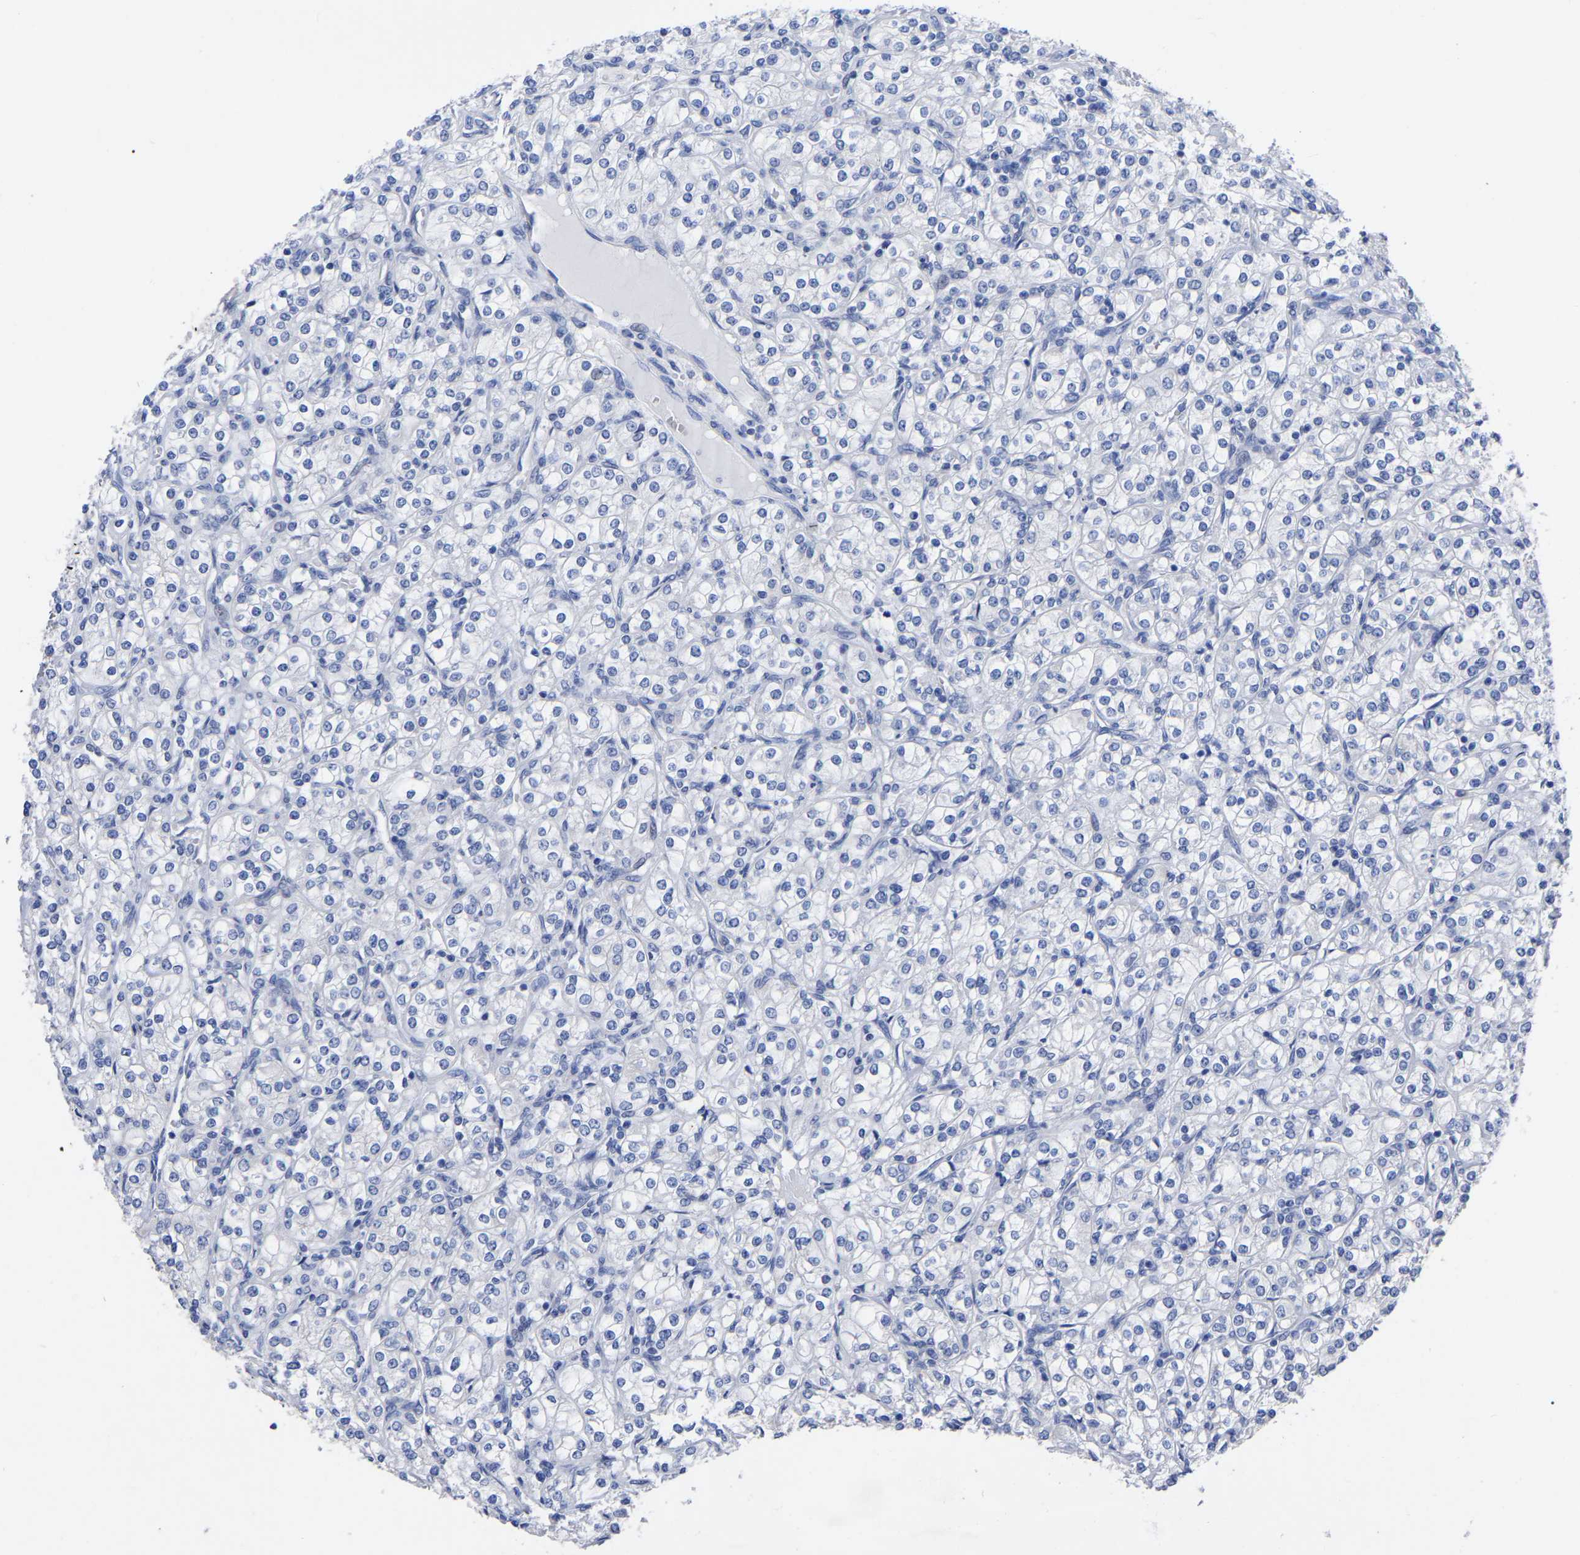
{"staining": {"intensity": "negative", "quantity": "none", "location": "none"}, "tissue": "renal cancer", "cell_type": "Tumor cells", "image_type": "cancer", "snomed": [{"axis": "morphology", "description": "Adenocarcinoma, NOS"}, {"axis": "topography", "description": "Kidney"}], "caption": "Tumor cells show no significant protein expression in renal adenocarcinoma.", "gene": "ANXA13", "patient": {"sex": "male", "age": 77}}